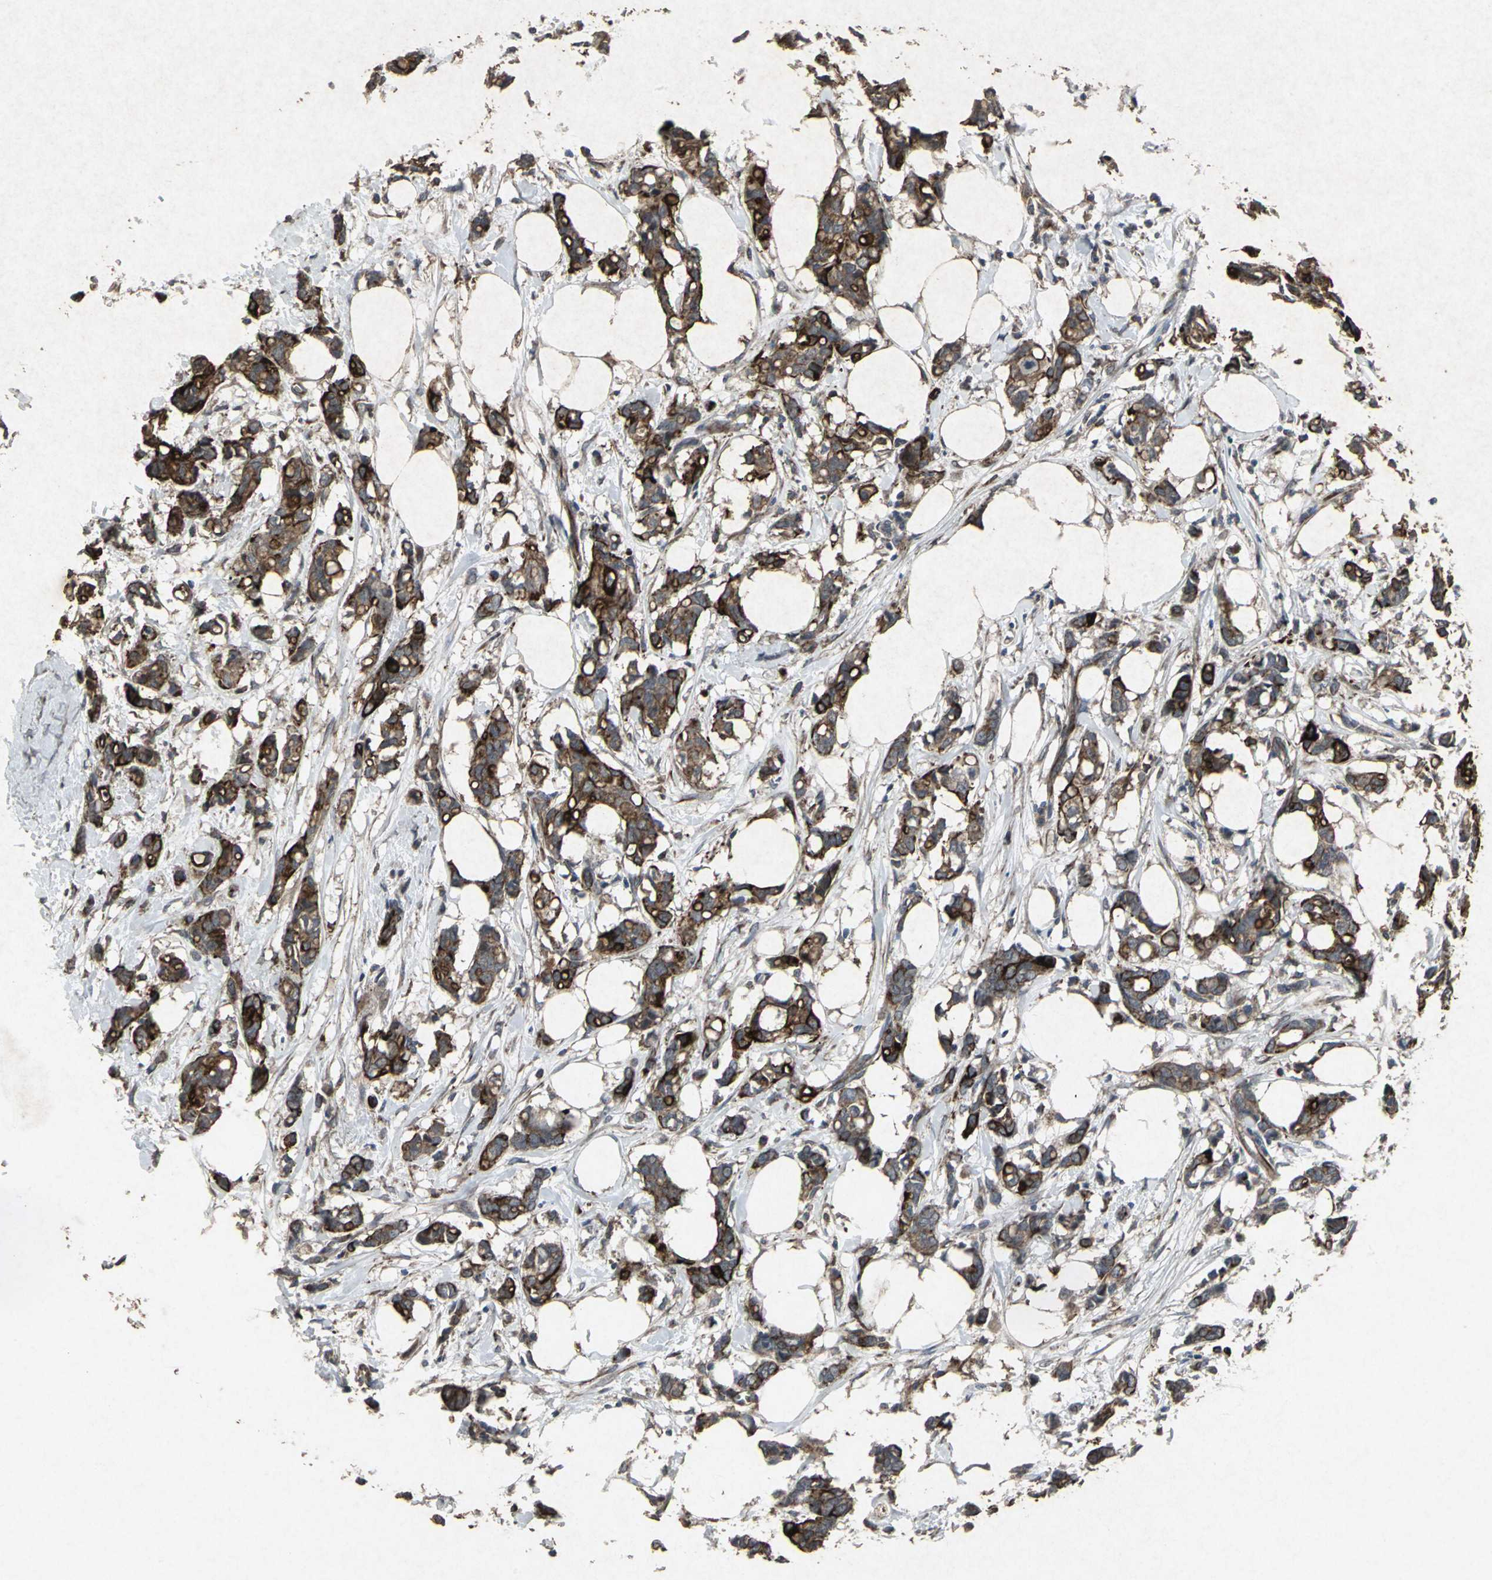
{"staining": {"intensity": "strong", "quantity": ">75%", "location": "cytoplasmic/membranous"}, "tissue": "breast cancer", "cell_type": "Tumor cells", "image_type": "cancer", "snomed": [{"axis": "morphology", "description": "Duct carcinoma"}, {"axis": "topography", "description": "Breast"}], "caption": "Approximately >75% of tumor cells in human infiltrating ductal carcinoma (breast) show strong cytoplasmic/membranous protein expression as visualized by brown immunohistochemical staining.", "gene": "CCR9", "patient": {"sex": "female", "age": 84}}